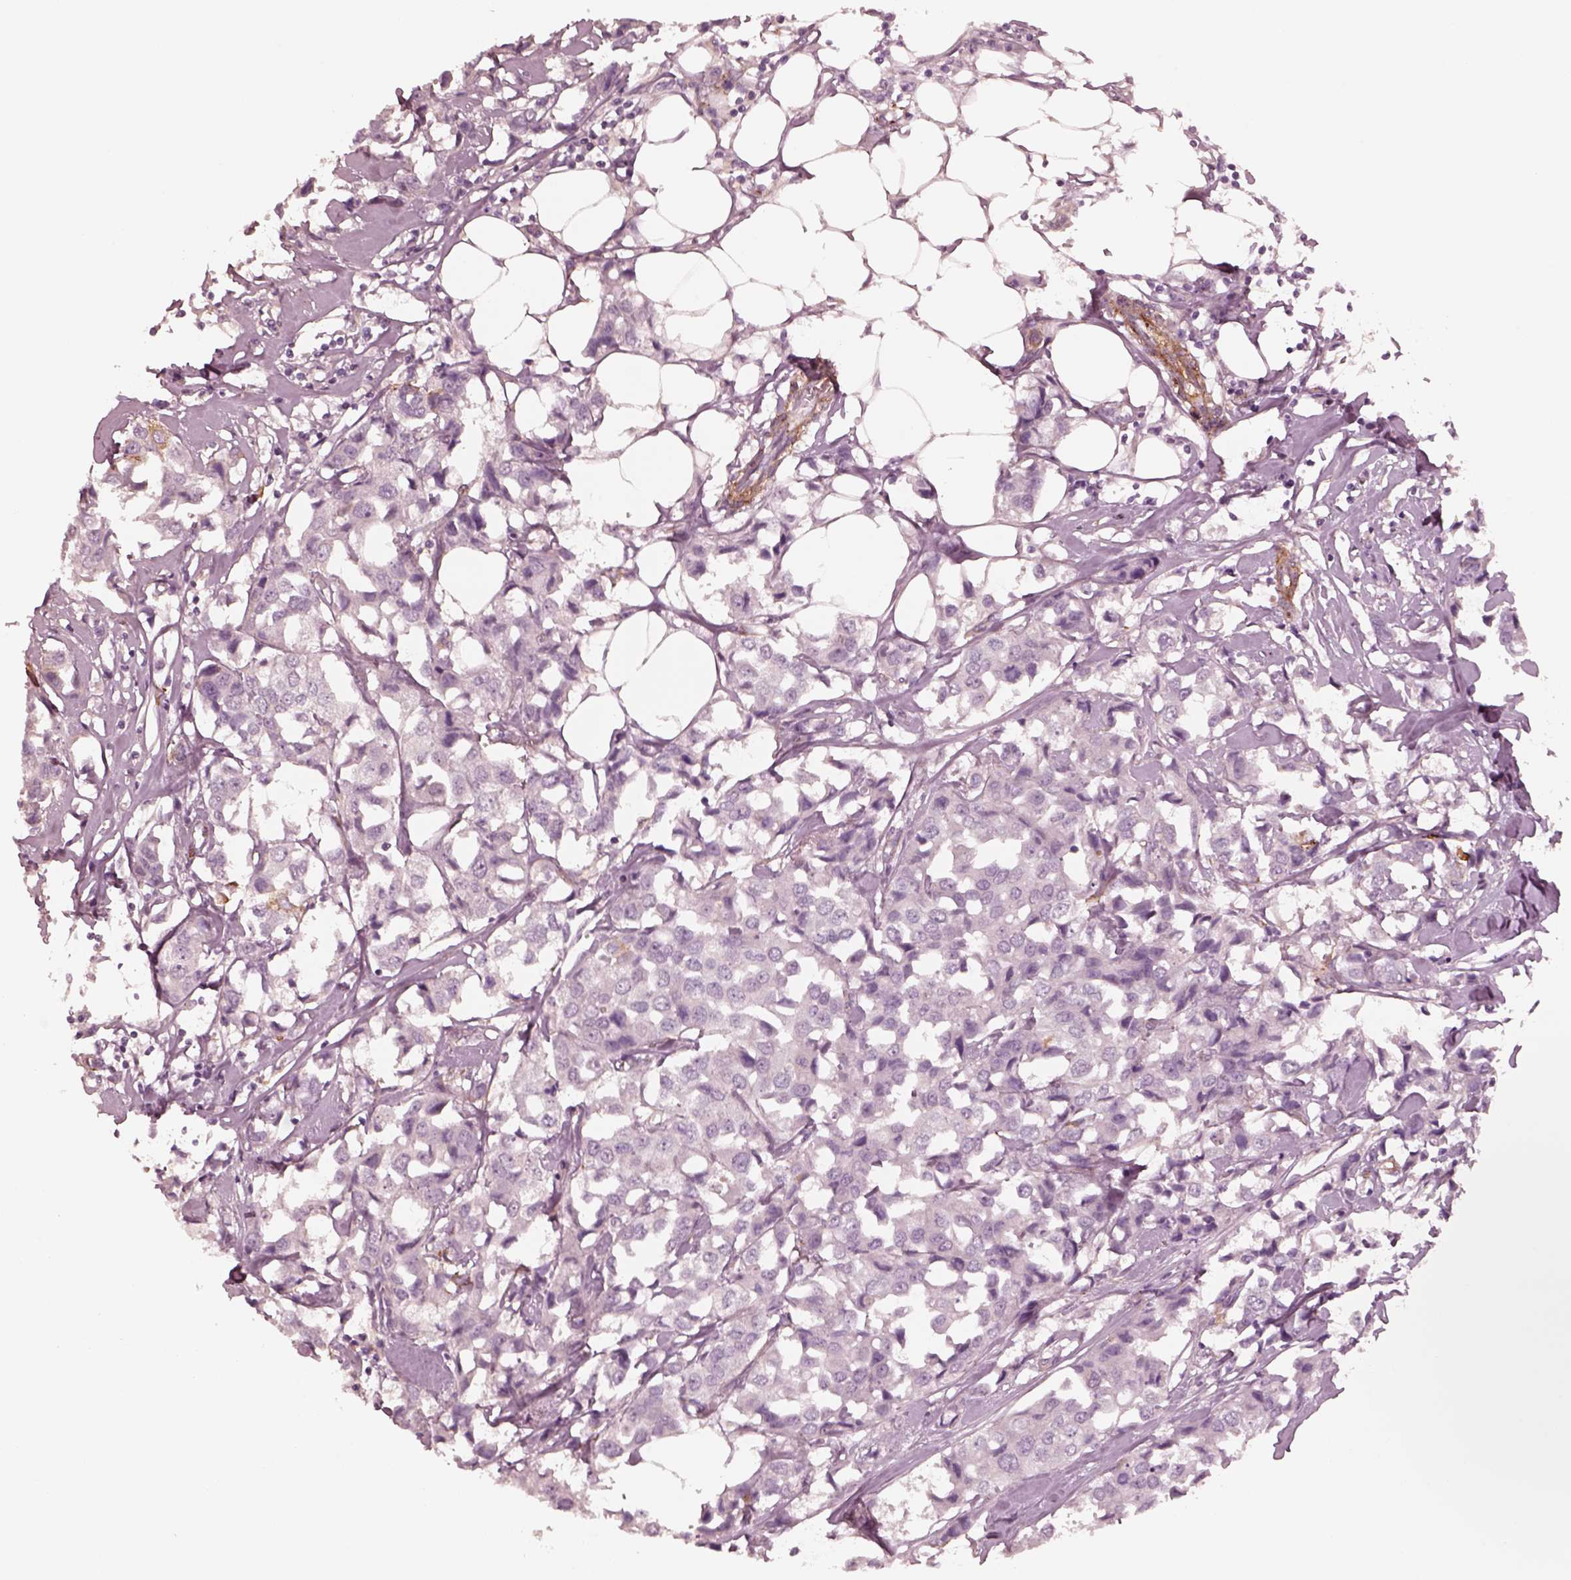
{"staining": {"intensity": "negative", "quantity": "none", "location": "none"}, "tissue": "breast cancer", "cell_type": "Tumor cells", "image_type": "cancer", "snomed": [{"axis": "morphology", "description": "Duct carcinoma"}, {"axis": "topography", "description": "Breast"}], "caption": "This is an immunohistochemistry (IHC) micrograph of human breast cancer. There is no positivity in tumor cells.", "gene": "DNAAF9", "patient": {"sex": "female", "age": 80}}